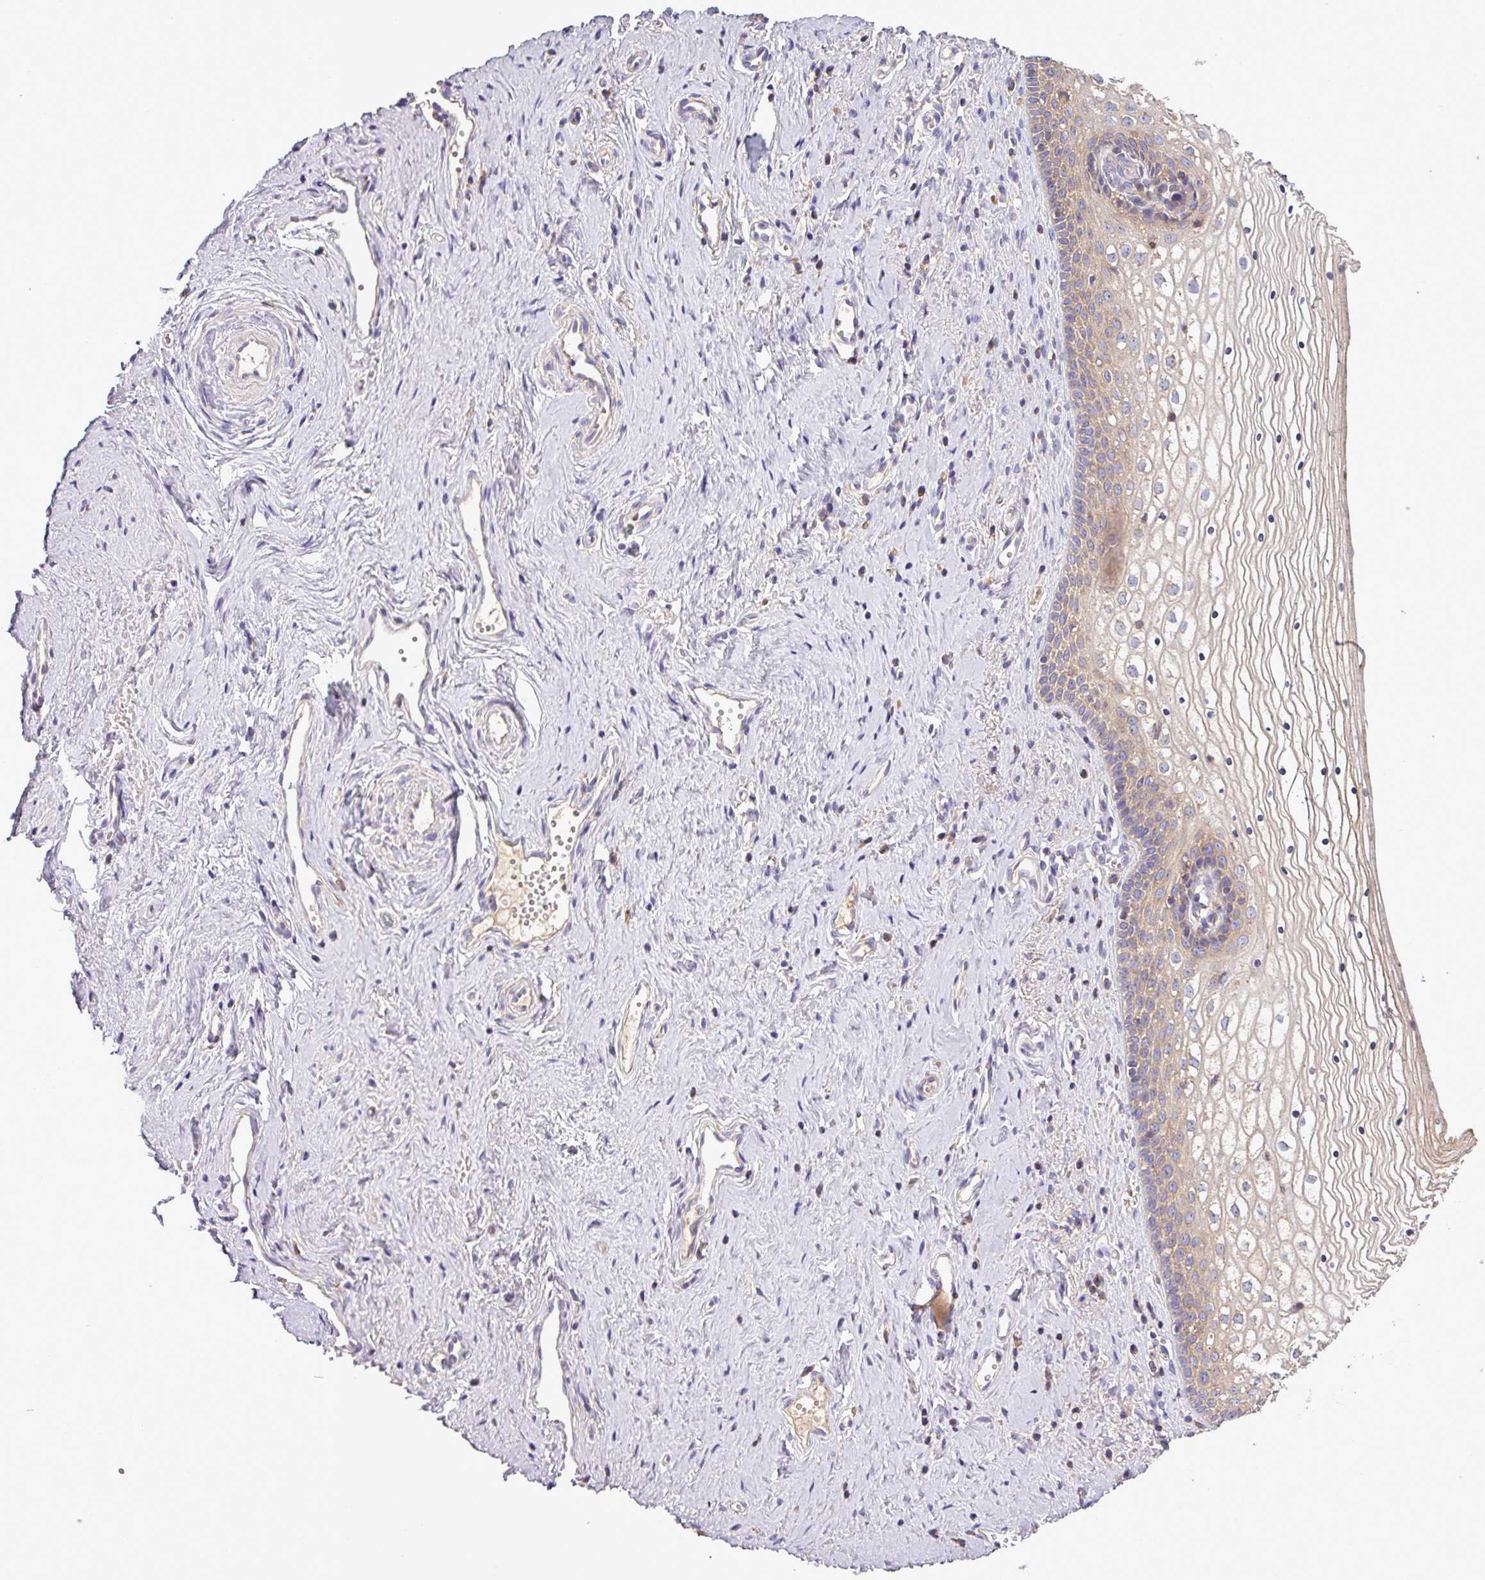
{"staining": {"intensity": "weak", "quantity": "25%-75%", "location": "cytoplasmic/membranous"}, "tissue": "vagina", "cell_type": "Squamous epithelial cells", "image_type": "normal", "snomed": [{"axis": "morphology", "description": "Normal tissue, NOS"}, {"axis": "topography", "description": "Vagina"}], "caption": "Brown immunohistochemical staining in benign vagina exhibits weak cytoplasmic/membranous staining in approximately 25%-75% of squamous epithelial cells. (Brightfield microscopy of DAB IHC at high magnification).", "gene": "LRRC74B", "patient": {"sex": "female", "age": 59}}